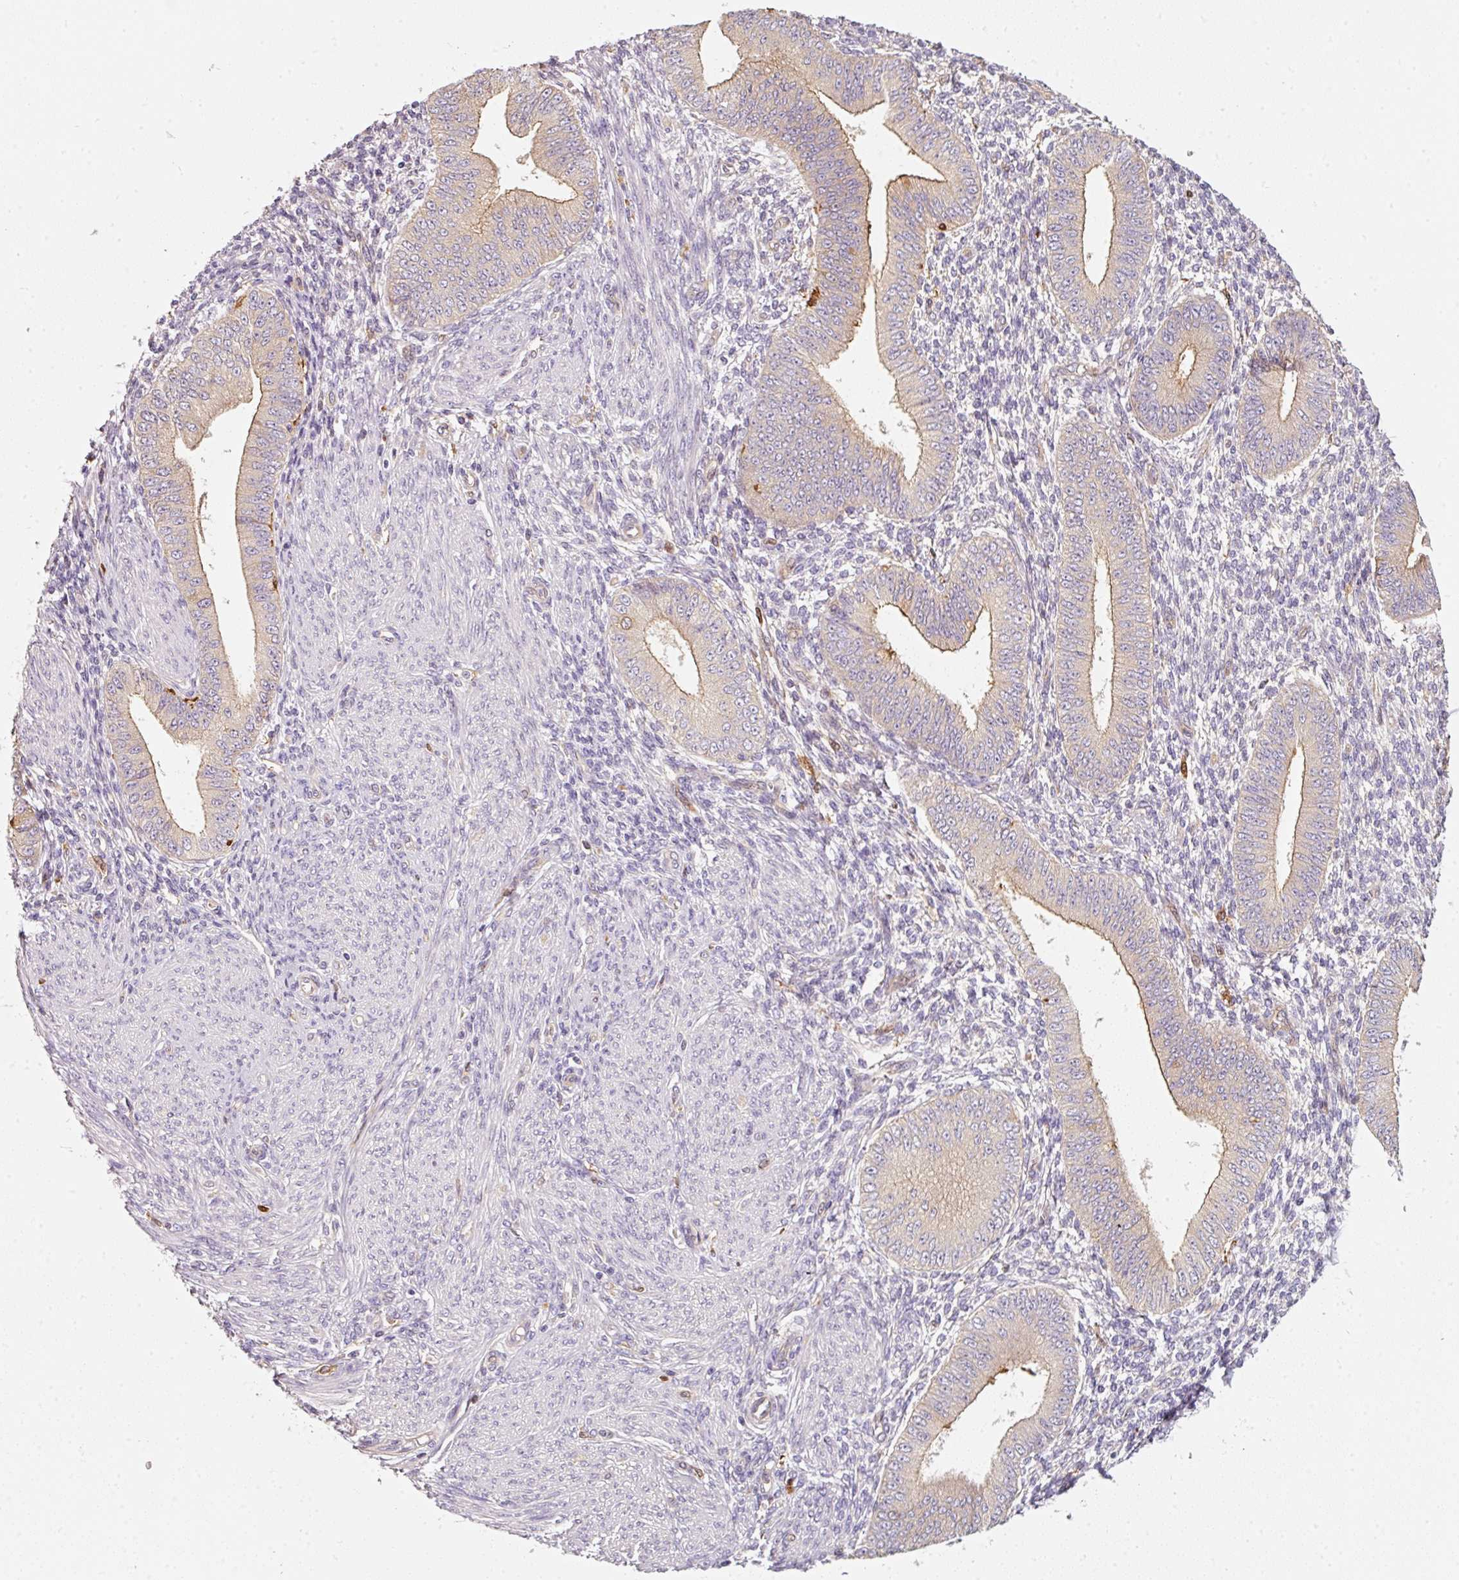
{"staining": {"intensity": "negative", "quantity": "none", "location": "none"}, "tissue": "endometrium", "cell_type": "Cells in endometrial stroma", "image_type": "normal", "snomed": [{"axis": "morphology", "description": "Normal tissue, NOS"}, {"axis": "topography", "description": "Endometrium"}], "caption": "Immunohistochemistry (IHC) of normal endometrium exhibits no positivity in cells in endometrial stroma.", "gene": "IQGAP2", "patient": {"sex": "female", "age": 49}}